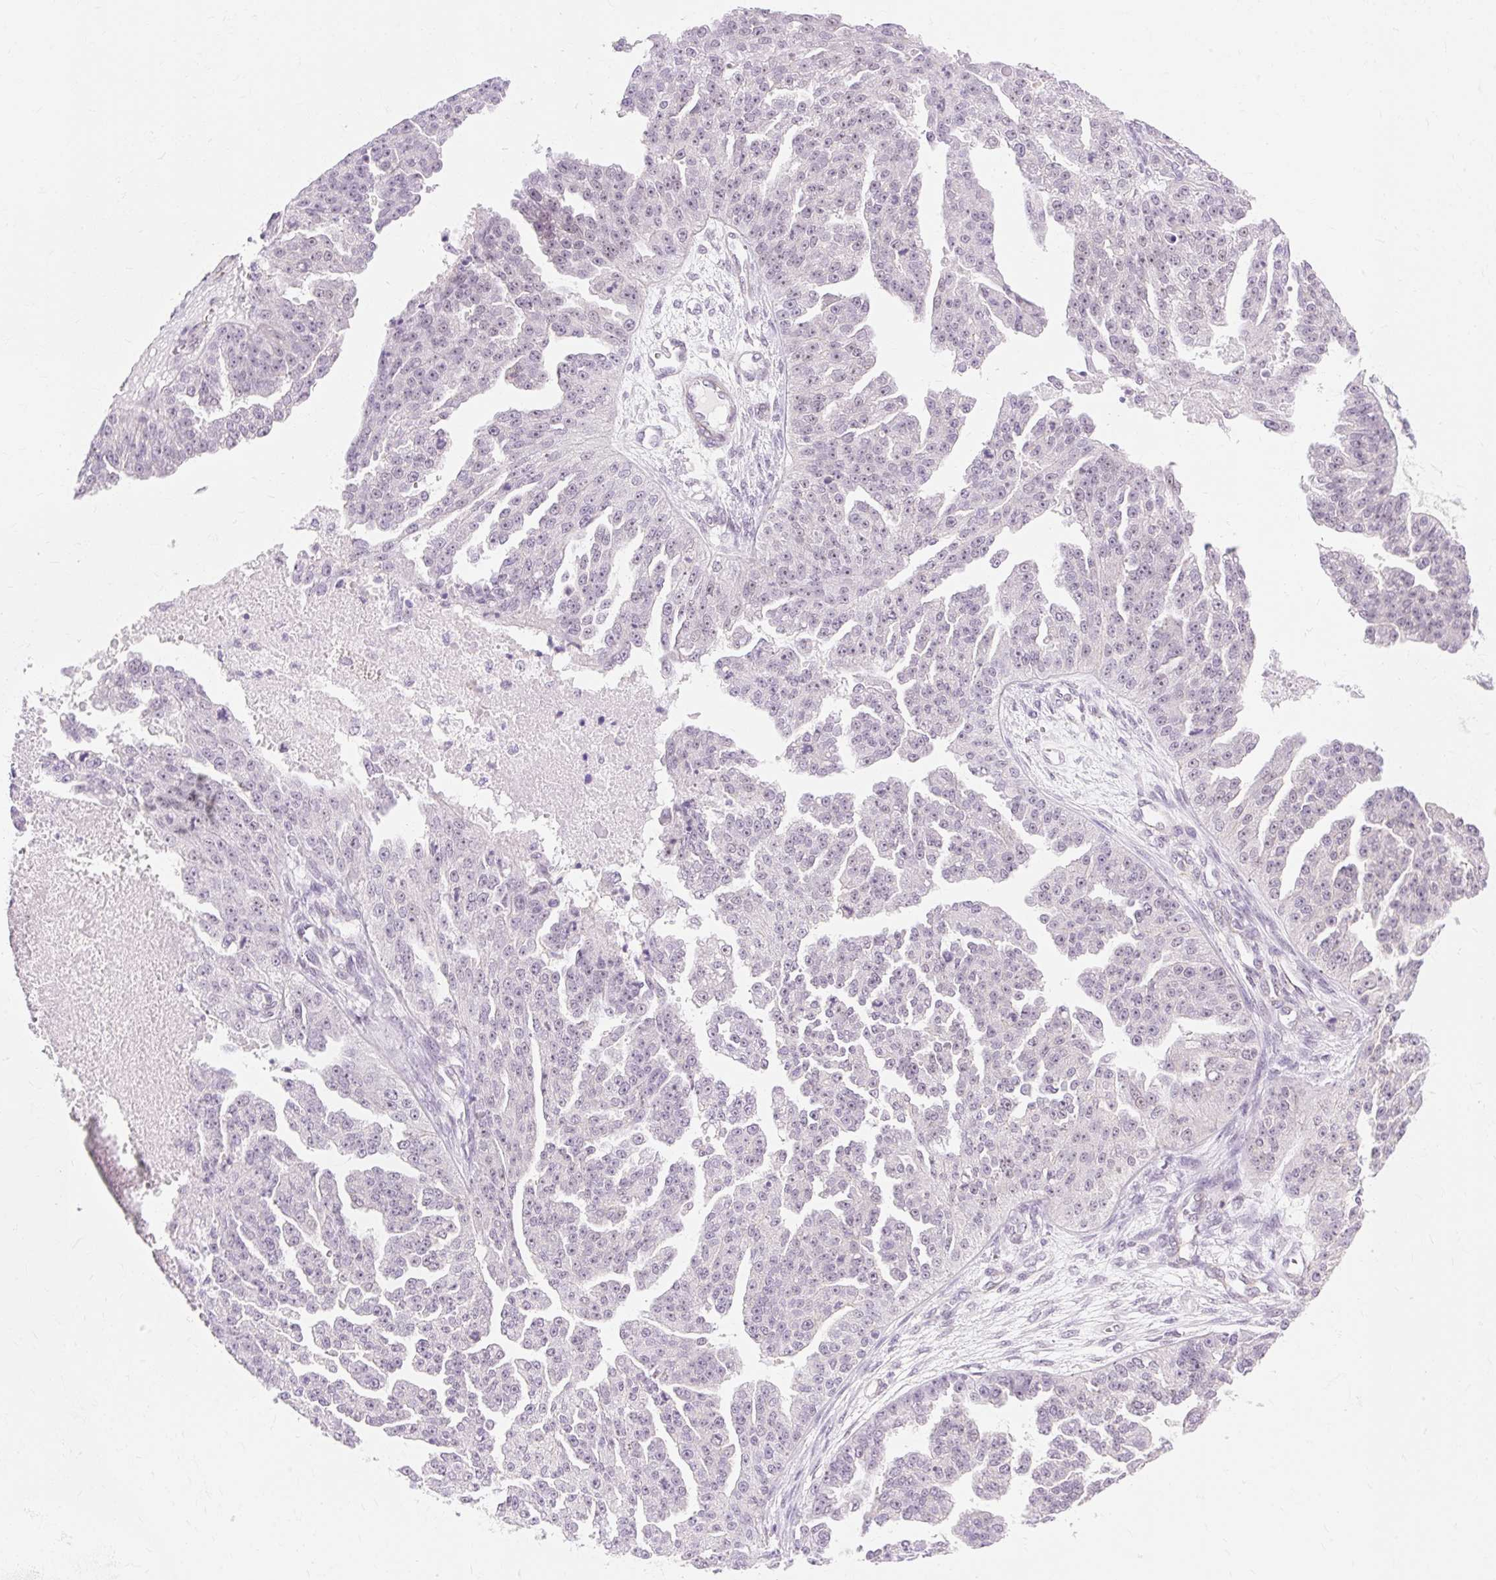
{"staining": {"intensity": "weak", "quantity": "25%-75%", "location": "nuclear"}, "tissue": "ovarian cancer", "cell_type": "Tumor cells", "image_type": "cancer", "snomed": [{"axis": "morphology", "description": "Cystadenocarcinoma, serous, NOS"}, {"axis": "topography", "description": "Ovary"}], "caption": "Brown immunohistochemical staining in human ovarian cancer reveals weak nuclear positivity in about 25%-75% of tumor cells. The protein of interest is stained brown, and the nuclei are stained in blue (DAB (3,3'-diaminobenzidine) IHC with brightfield microscopy, high magnification).", "gene": "OBP2A", "patient": {"sex": "female", "age": 58}}